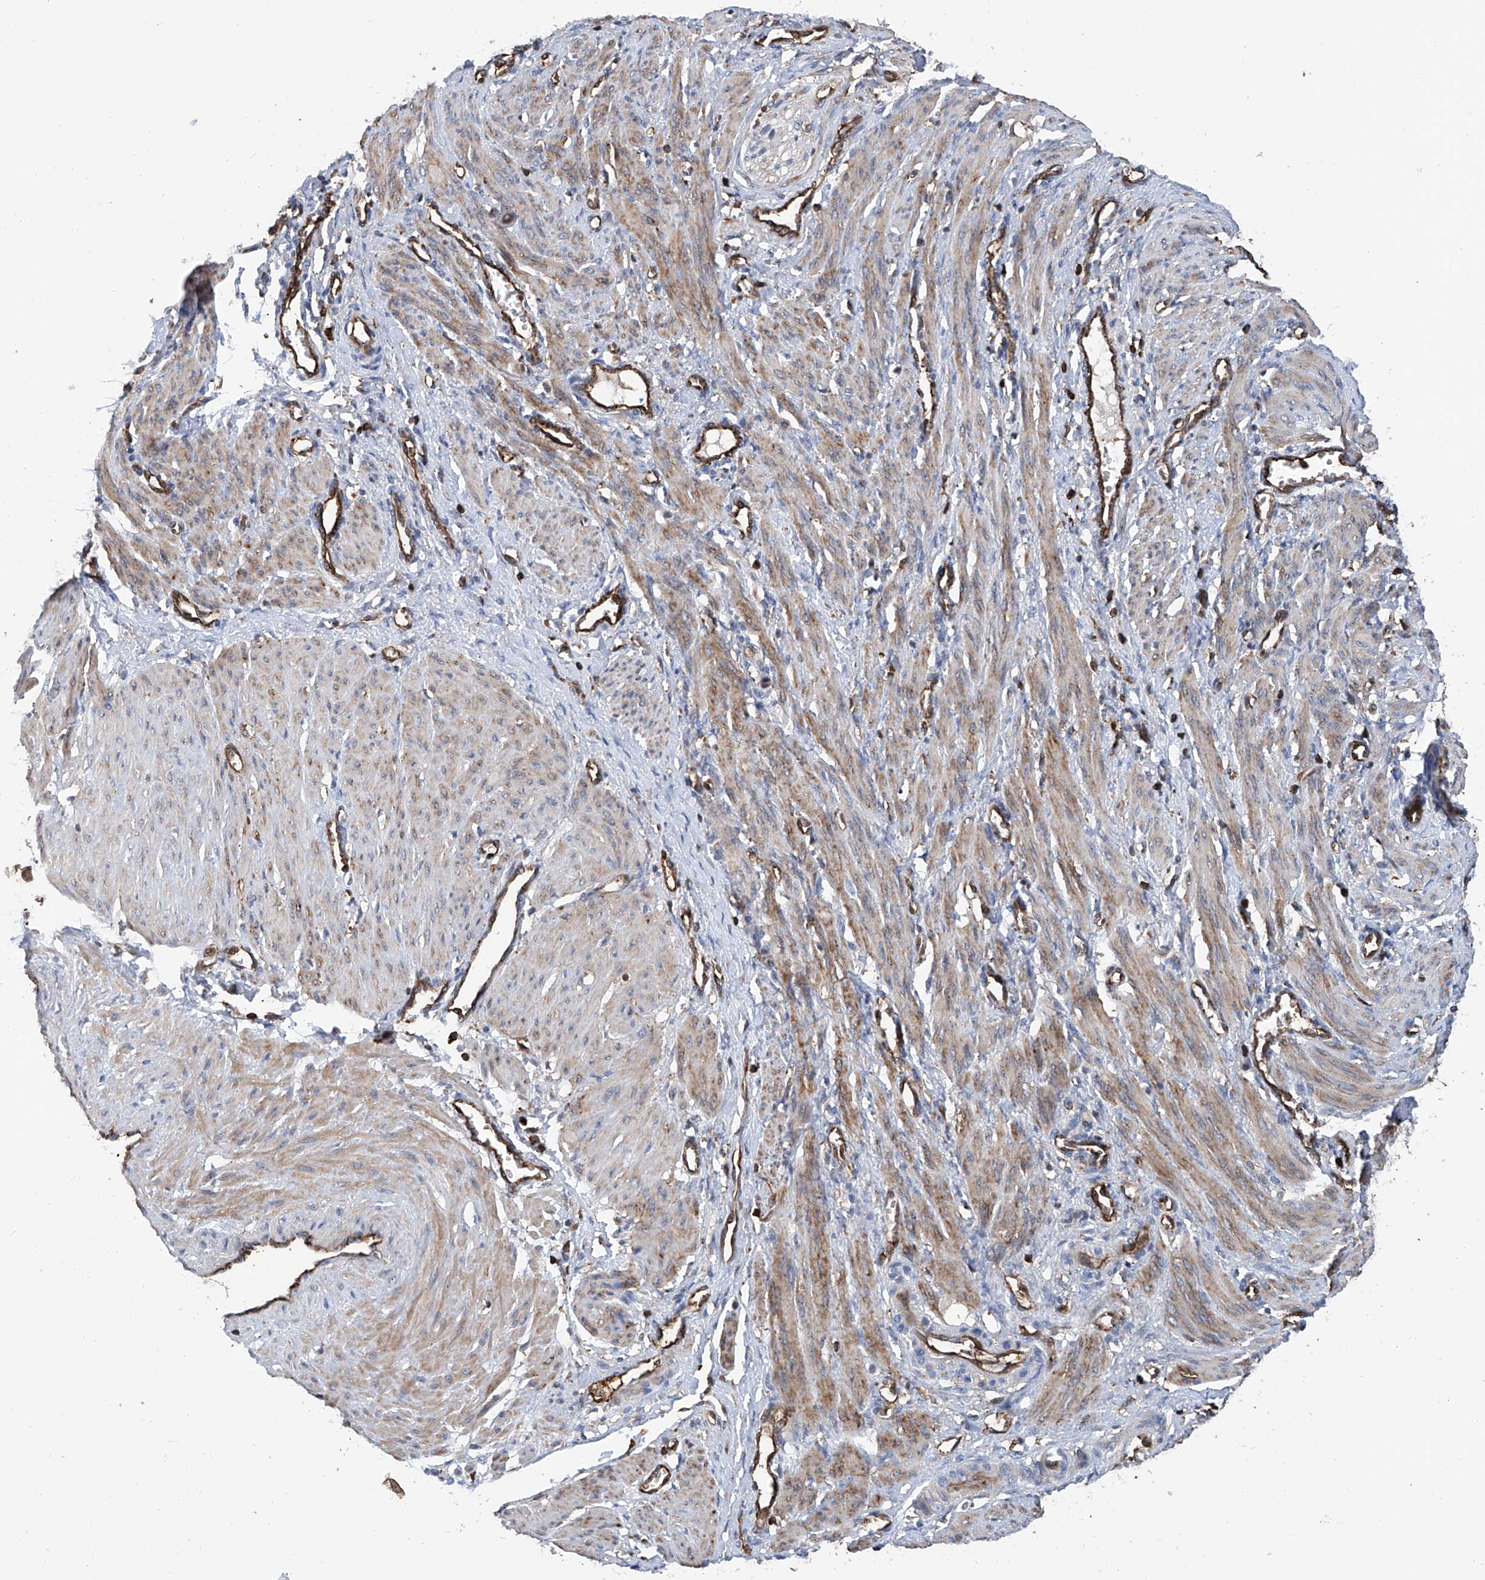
{"staining": {"intensity": "moderate", "quantity": "25%-75%", "location": "cytoplasmic/membranous"}, "tissue": "smooth muscle", "cell_type": "Smooth muscle cells", "image_type": "normal", "snomed": [{"axis": "morphology", "description": "Normal tissue, NOS"}, {"axis": "topography", "description": "Endometrium"}], "caption": "Human smooth muscle stained for a protein (brown) shows moderate cytoplasmic/membranous positive staining in about 25%-75% of smooth muscle cells.", "gene": "ZNF484", "patient": {"sex": "female", "age": 33}}